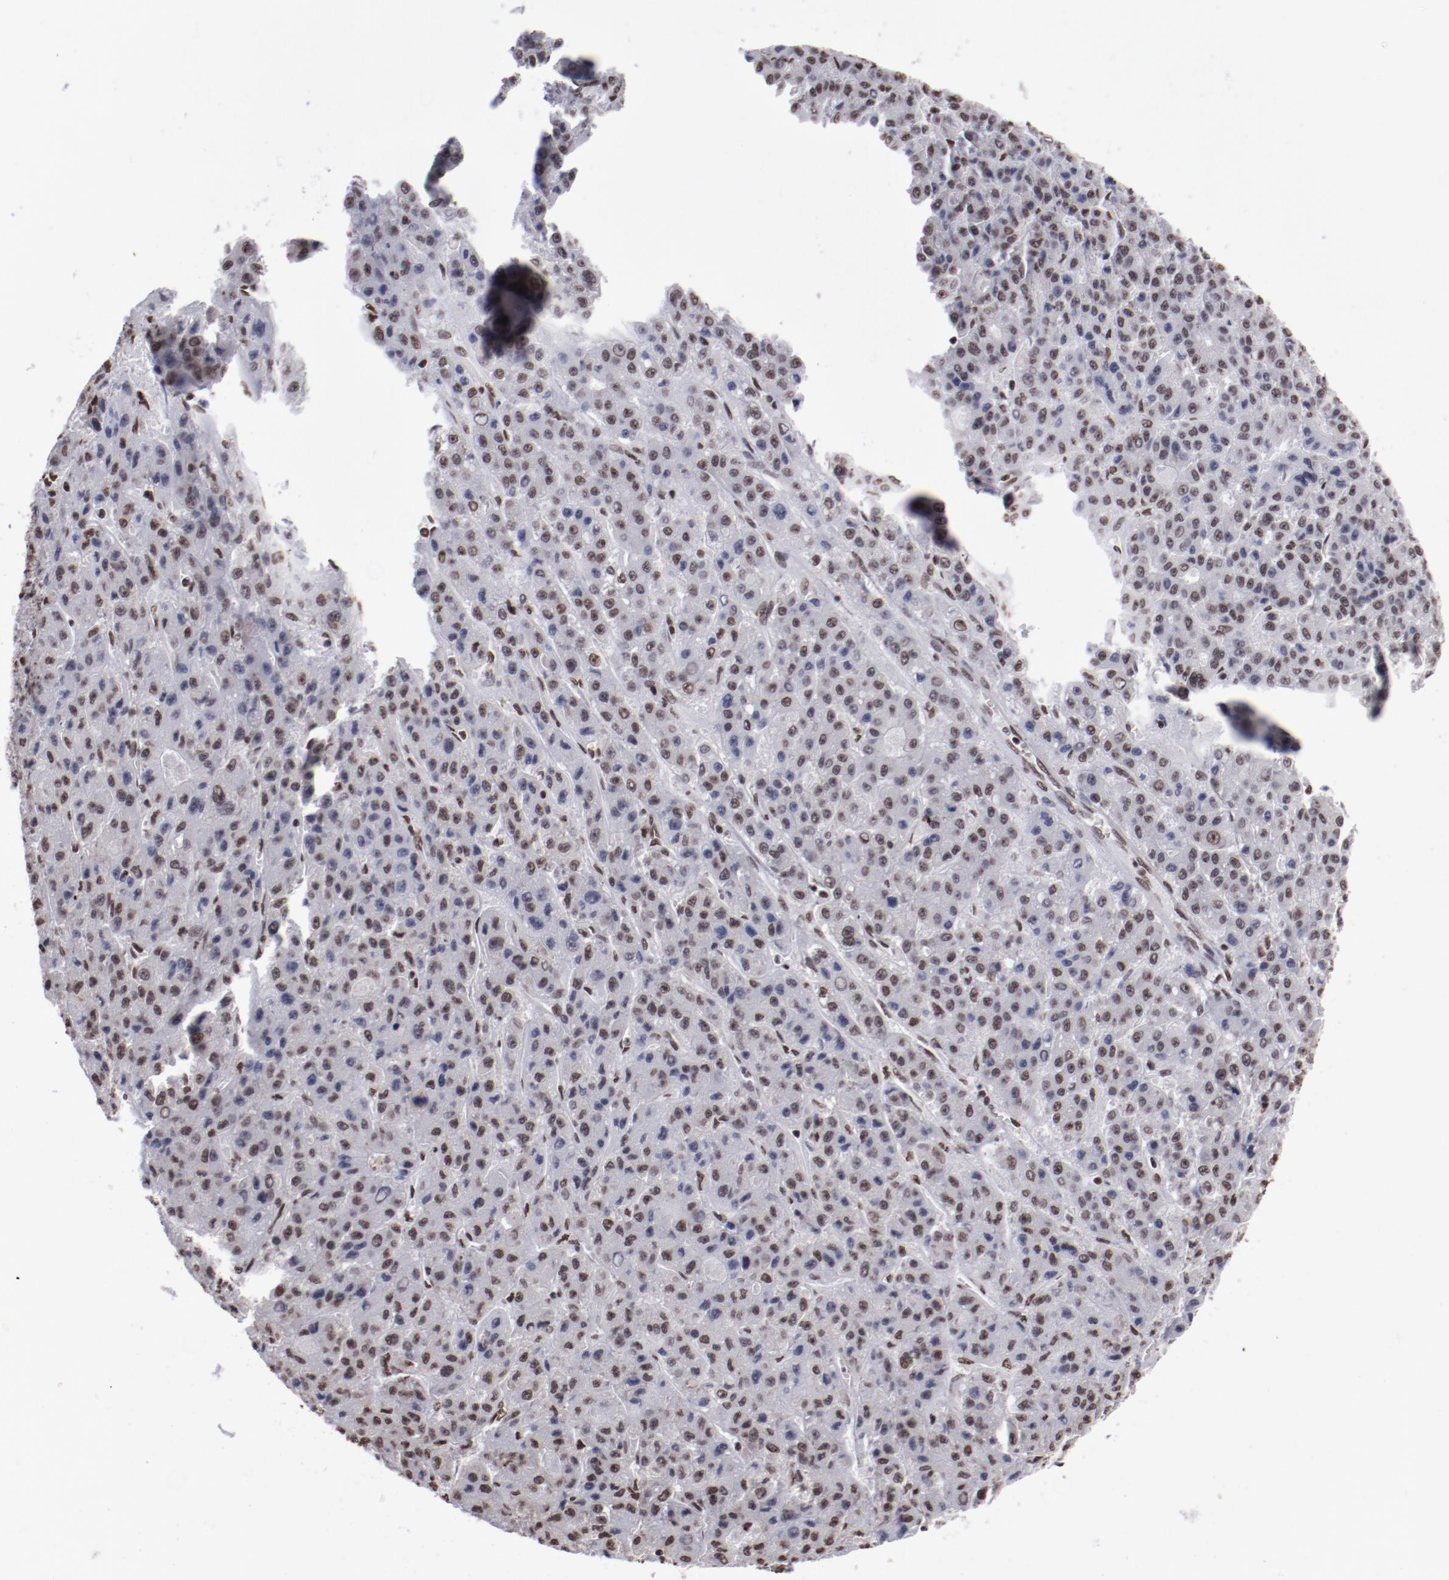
{"staining": {"intensity": "moderate", "quantity": "25%-75%", "location": "nuclear"}, "tissue": "liver cancer", "cell_type": "Tumor cells", "image_type": "cancer", "snomed": [{"axis": "morphology", "description": "Carcinoma, Hepatocellular, NOS"}, {"axis": "topography", "description": "Liver"}], "caption": "IHC of human hepatocellular carcinoma (liver) shows medium levels of moderate nuclear staining in about 25%-75% of tumor cells. The staining is performed using DAB (3,3'-diaminobenzidine) brown chromogen to label protein expression. The nuclei are counter-stained blue using hematoxylin.", "gene": "HNRNPA2B1", "patient": {"sex": "male", "age": 70}}